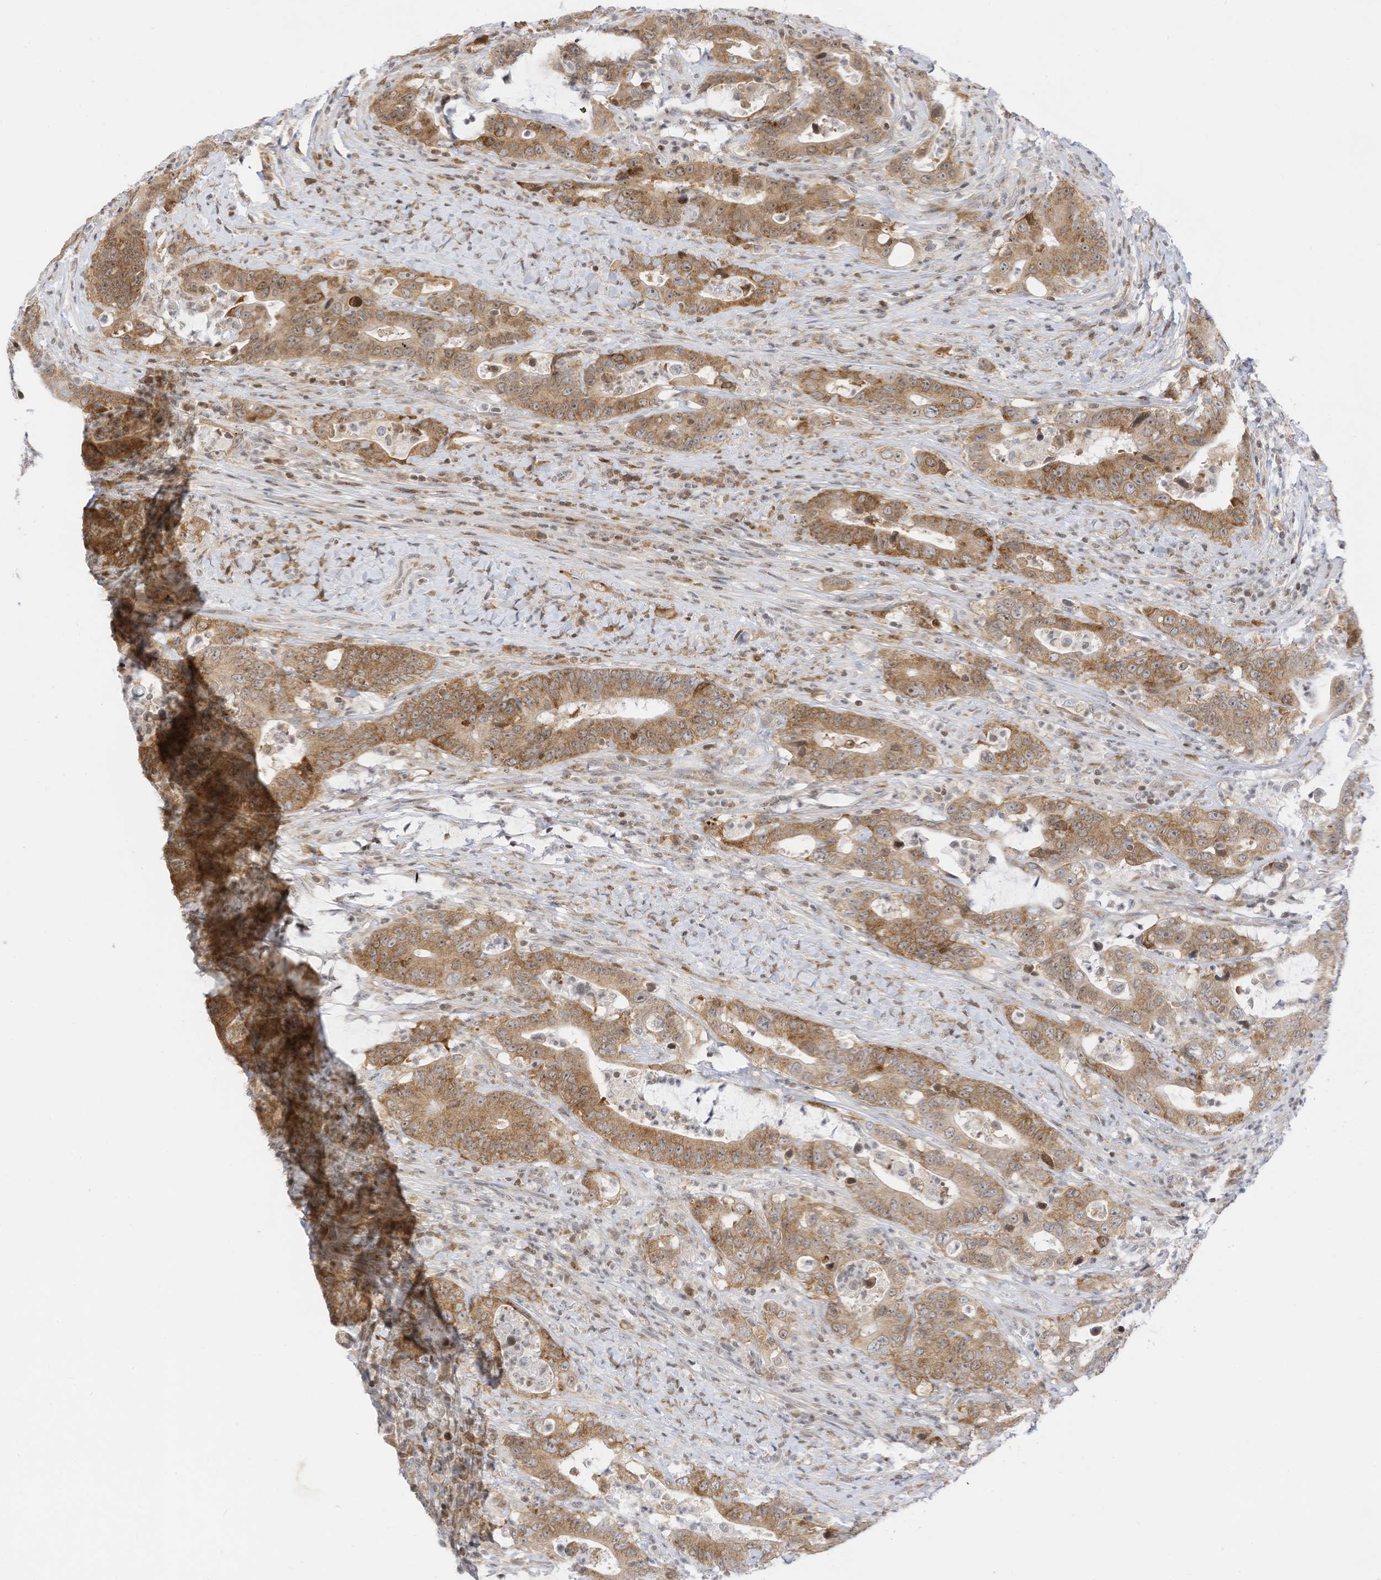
{"staining": {"intensity": "moderate", "quantity": ">75%", "location": "cytoplasmic/membranous"}, "tissue": "colorectal cancer", "cell_type": "Tumor cells", "image_type": "cancer", "snomed": [{"axis": "morphology", "description": "Adenocarcinoma, NOS"}, {"axis": "topography", "description": "Colon"}], "caption": "The micrograph exhibits immunohistochemical staining of adenocarcinoma (colorectal). There is moderate cytoplasmic/membranous expression is present in approximately >75% of tumor cells.", "gene": "EDF1", "patient": {"sex": "female", "age": 75}}